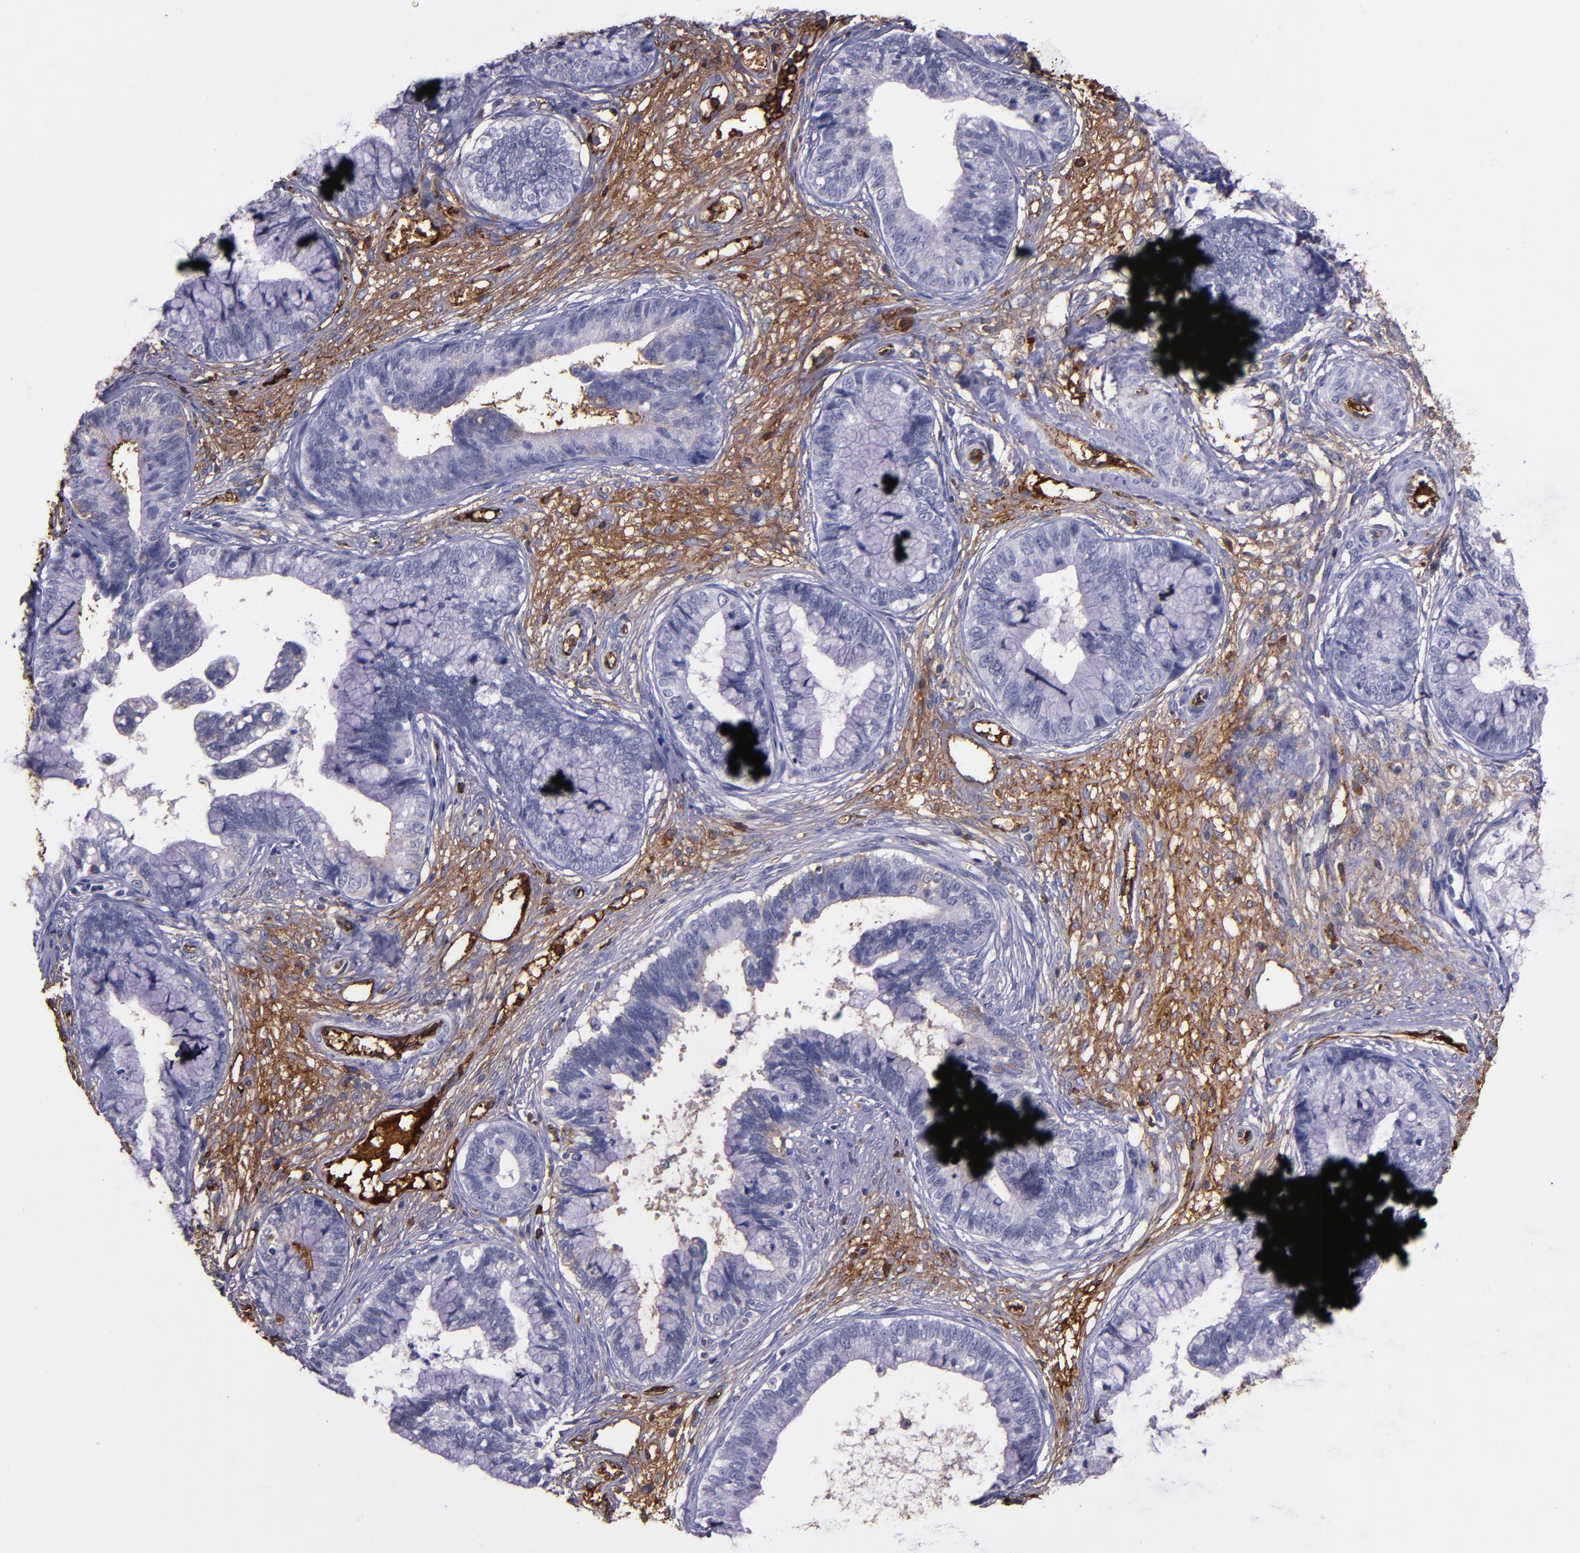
{"staining": {"intensity": "negative", "quantity": "none", "location": "none"}, "tissue": "cervical cancer", "cell_type": "Tumor cells", "image_type": "cancer", "snomed": [{"axis": "morphology", "description": "Adenocarcinoma, NOS"}, {"axis": "topography", "description": "Cervix"}], "caption": "Immunohistochemistry histopathology image of adenocarcinoma (cervical) stained for a protein (brown), which displays no staining in tumor cells.", "gene": "A2M", "patient": {"sex": "female", "age": 44}}